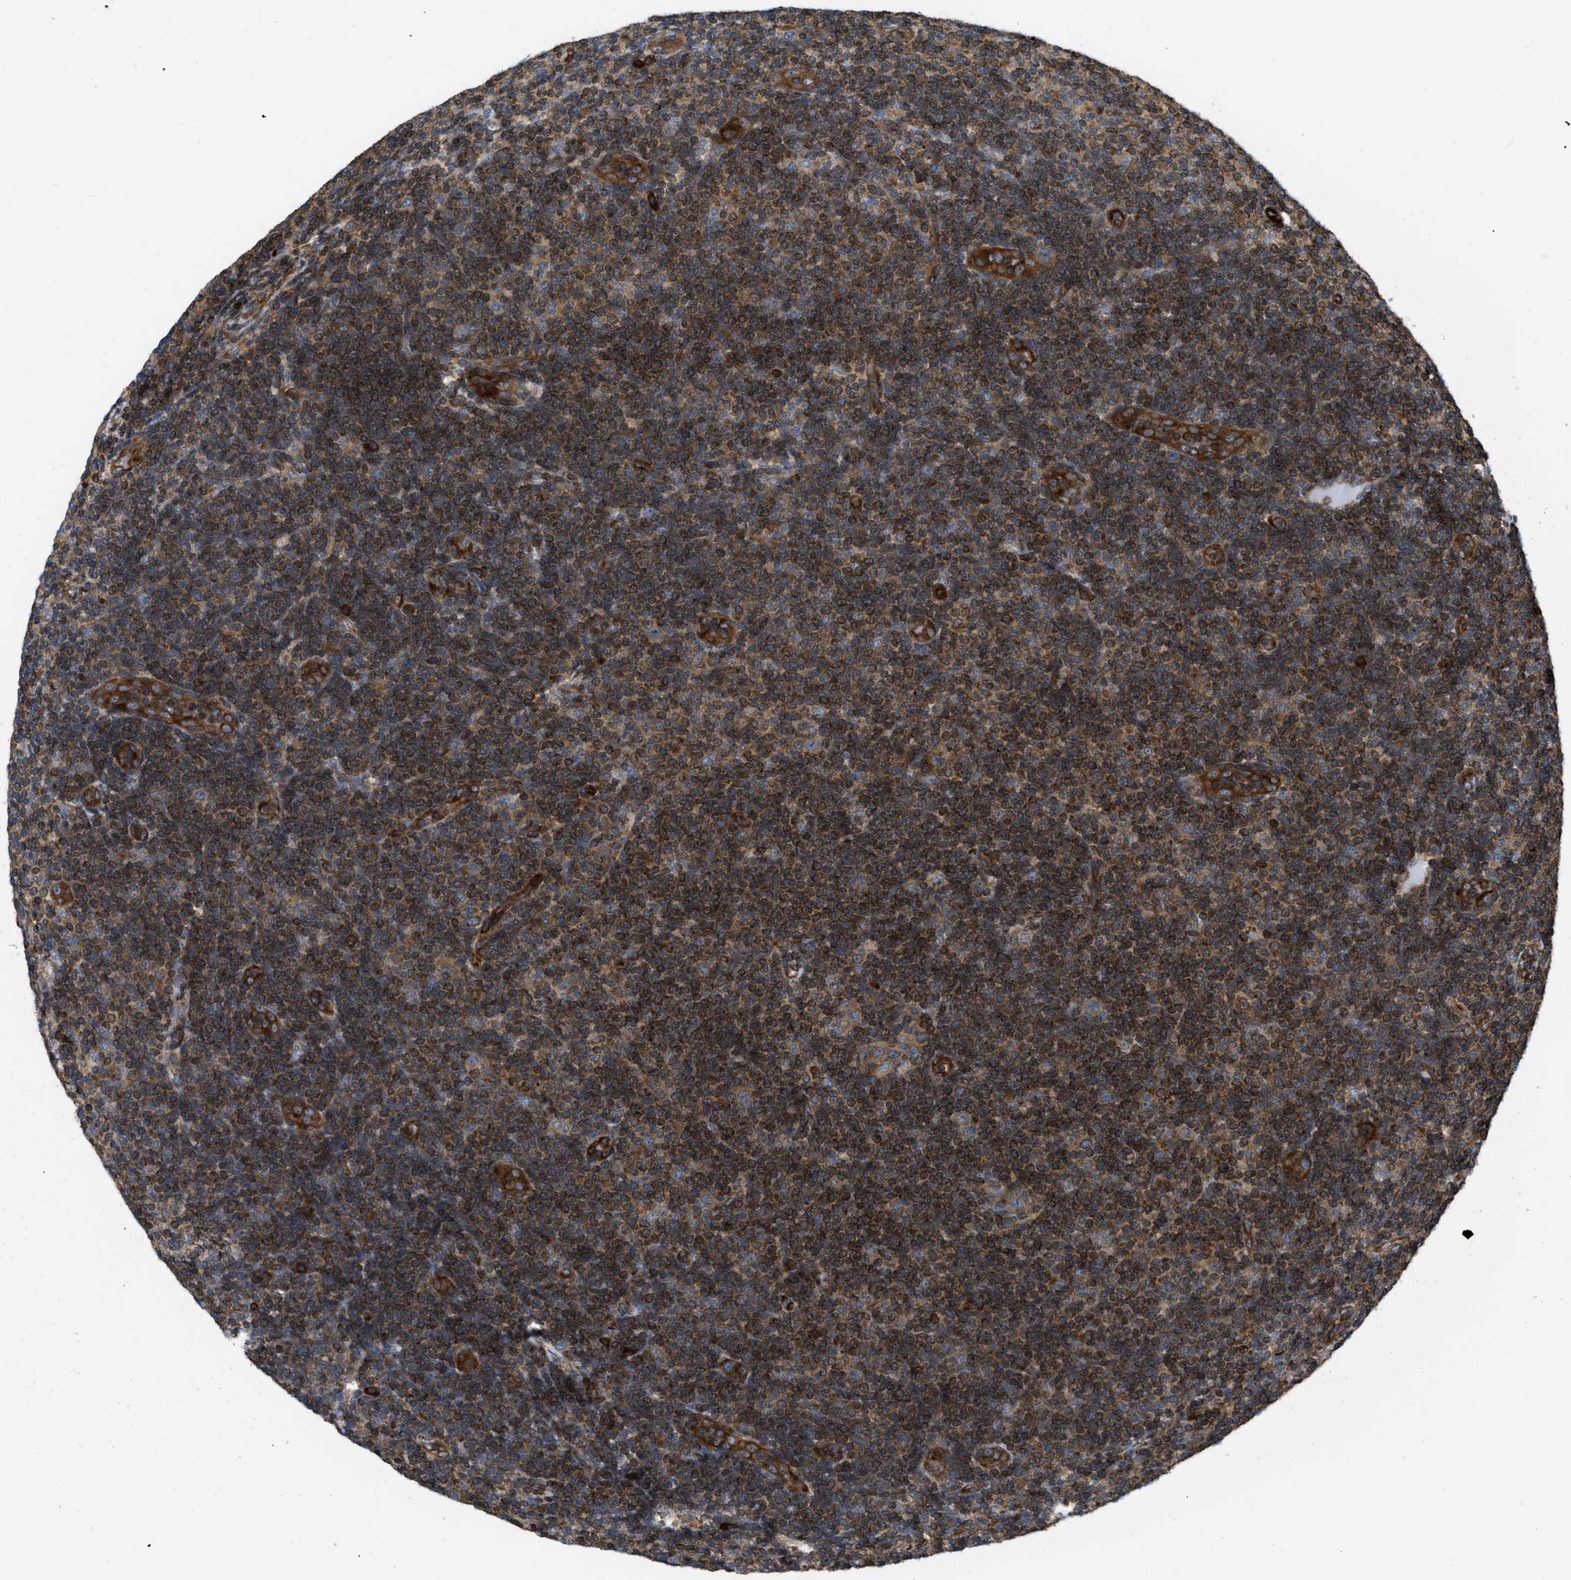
{"staining": {"intensity": "strong", "quantity": ">75%", "location": "cytoplasmic/membranous"}, "tissue": "lymphoma", "cell_type": "Tumor cells", "image_type": "cancer", "snomed": [{"axis": "morphology", "description": "Malignant lymphoma, non-Hodgkin's type, Low grade"}, {"axis": "topography", "description": "Lymph node"}], "caption": "Lymphoma tissue reveals strong cytoplasmic/membranous positivity in about >75% of tumor cells, visualized by immunohistochemistry.", "gene": "ATP2A3", "patient": {"sex": "male", "age": 83}}